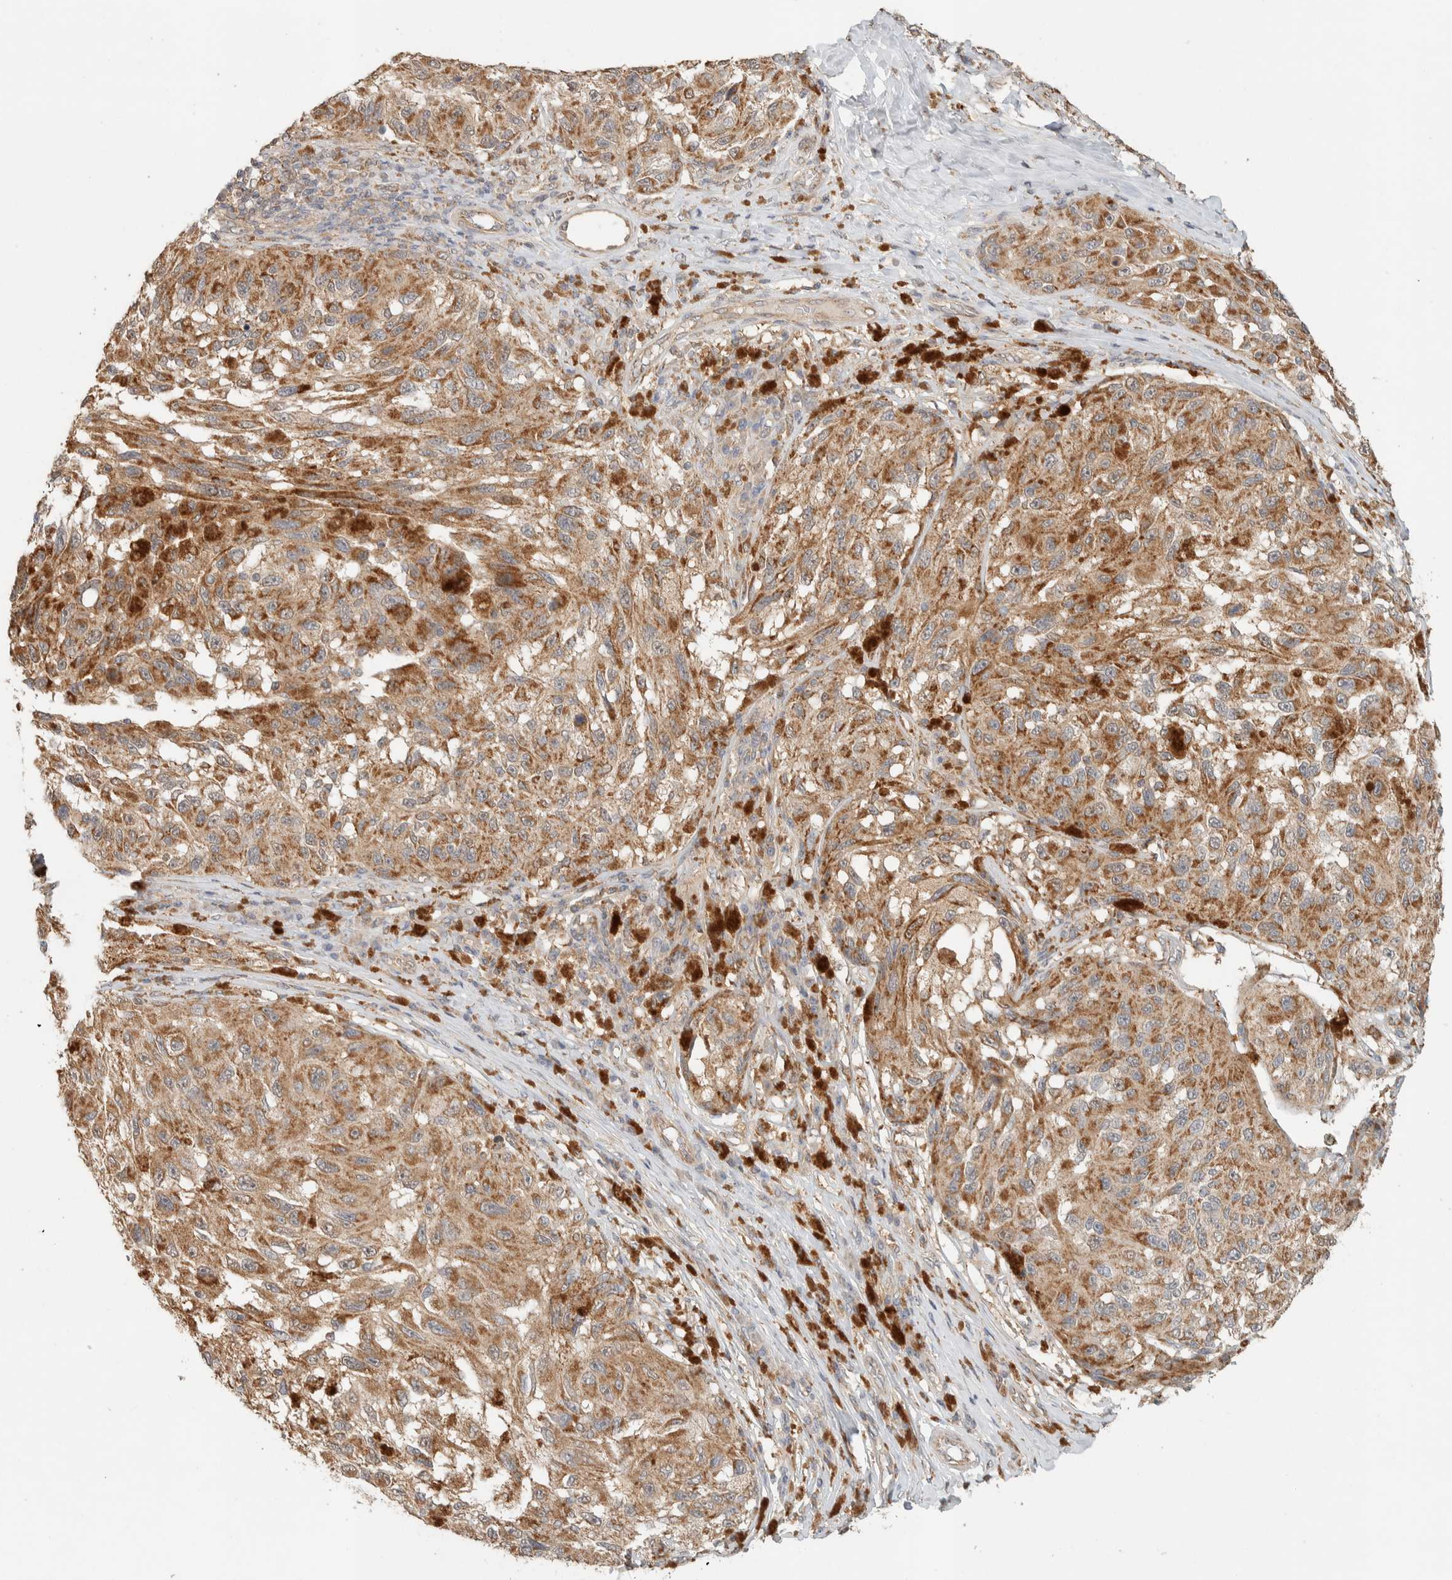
{"staining": {"intensity": "moderate", "quantity": ">75%", "location": "cytoplasmic/membranous"}, "tissue": "melanoma", "cell_type": "Tumor cells", "image_type": "cancer", "snomed": [{"axis": "morphology", "description": "Malignant melanoma, NOS"}, {"axis": "topography", "description": "Skin"}], "caption": "IHC photomicrograph of malignant melanoma stained for a protein (brown), which reveals medium levels of moderate cytoplasmic/membranous positivity in approximately >75% of tumor cells.", "gene": "PDE7B", "patient": {"sex": "female", "age": 73}}